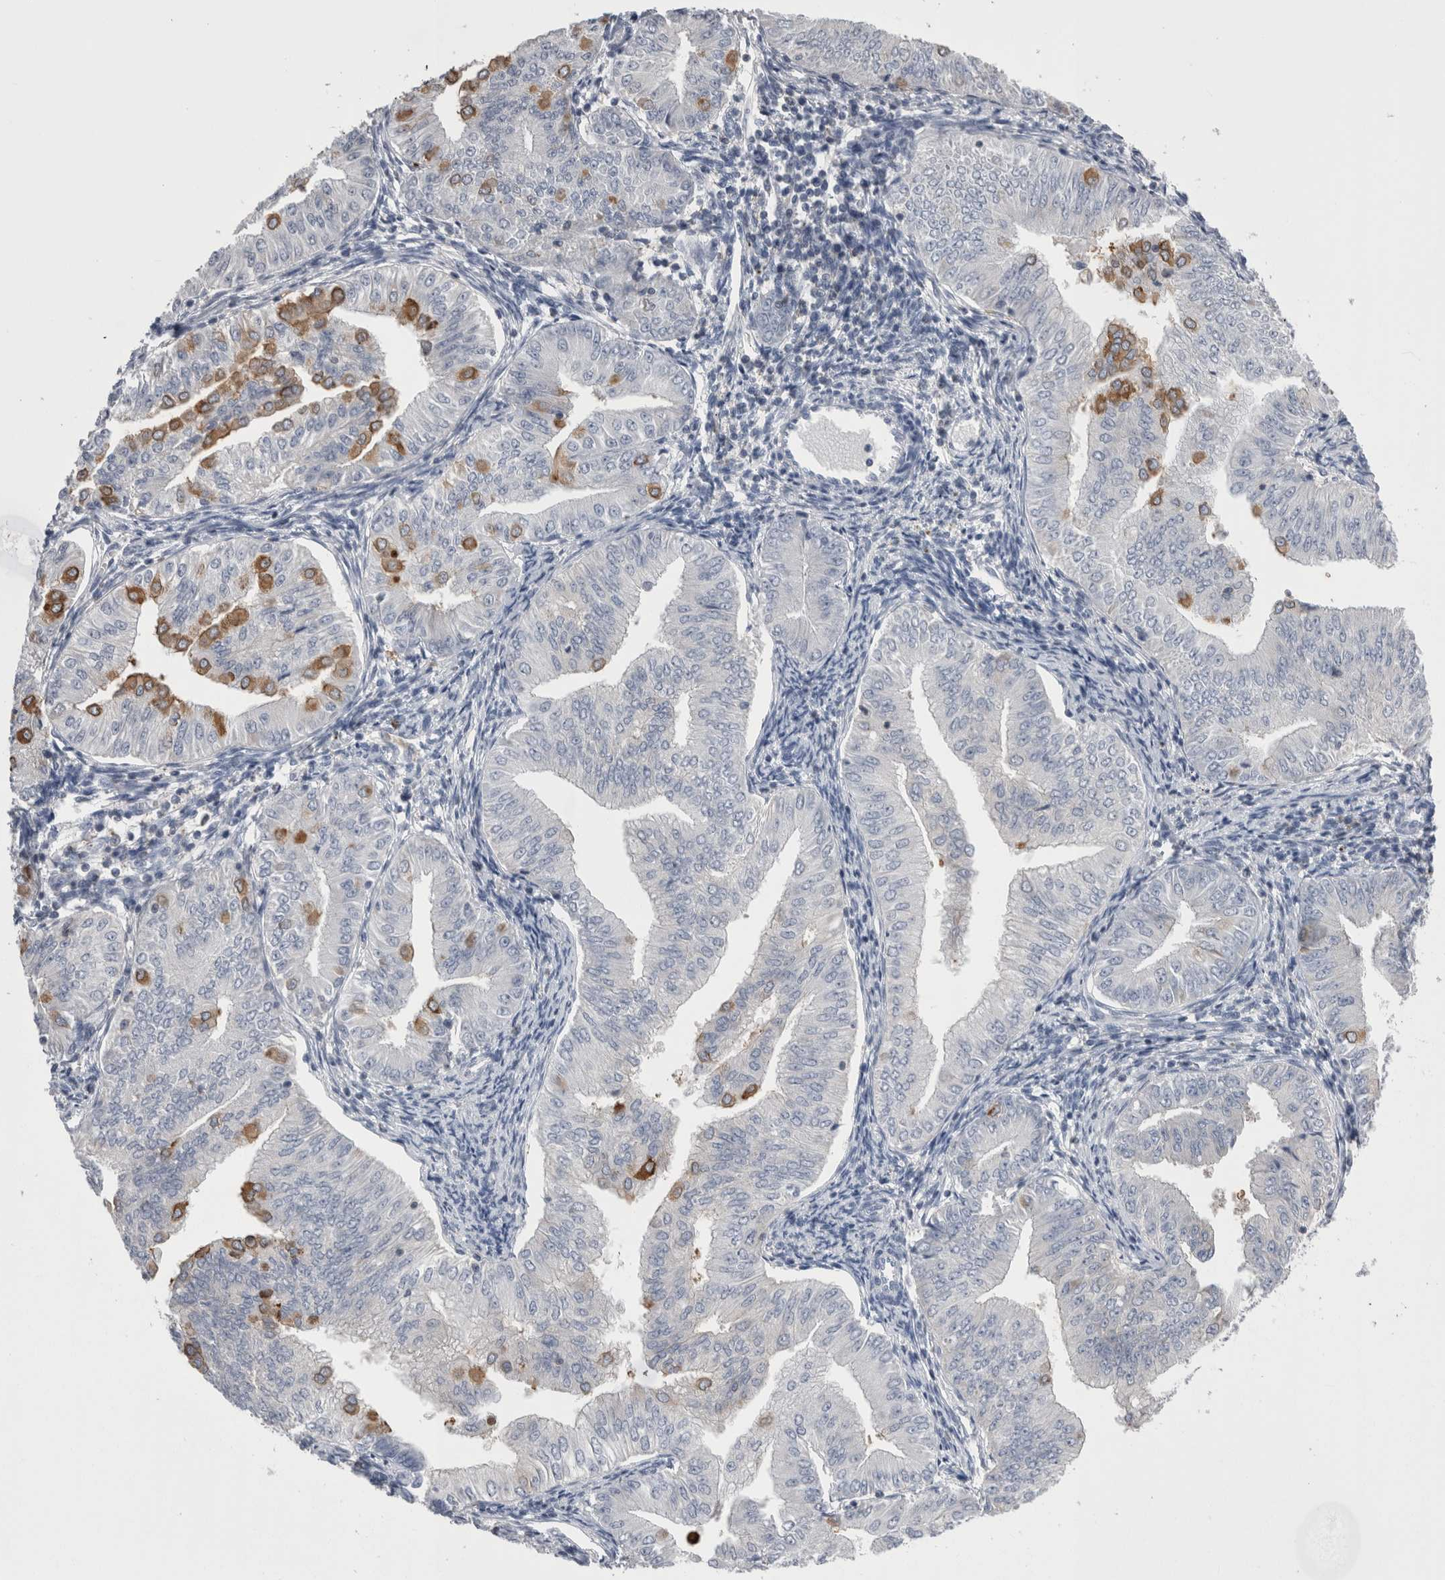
{"staining": {"intensity": "moderate", "quantity": "<25%", "location": "cytoplasmic/membranous"}, "tissue": "endometrial cancer", "cell_type": "Tumor cells", "image_type": "cancer", "snomed": [{"axis": "morphology", "description": "Normal tissue, NOS"}, {"axis": "morphology", "description": "Adenocarcinoma, NOS"}, {"axis": "topography", "description": "Endometrium"}], "caption": "A micrograph of endometrial cancer stained for a protein shows moderate cytoplasmic/membranous brown staining in tumor cells.", "gene": "DCTN6", "patient": {"sex": "female", "age": 53}}